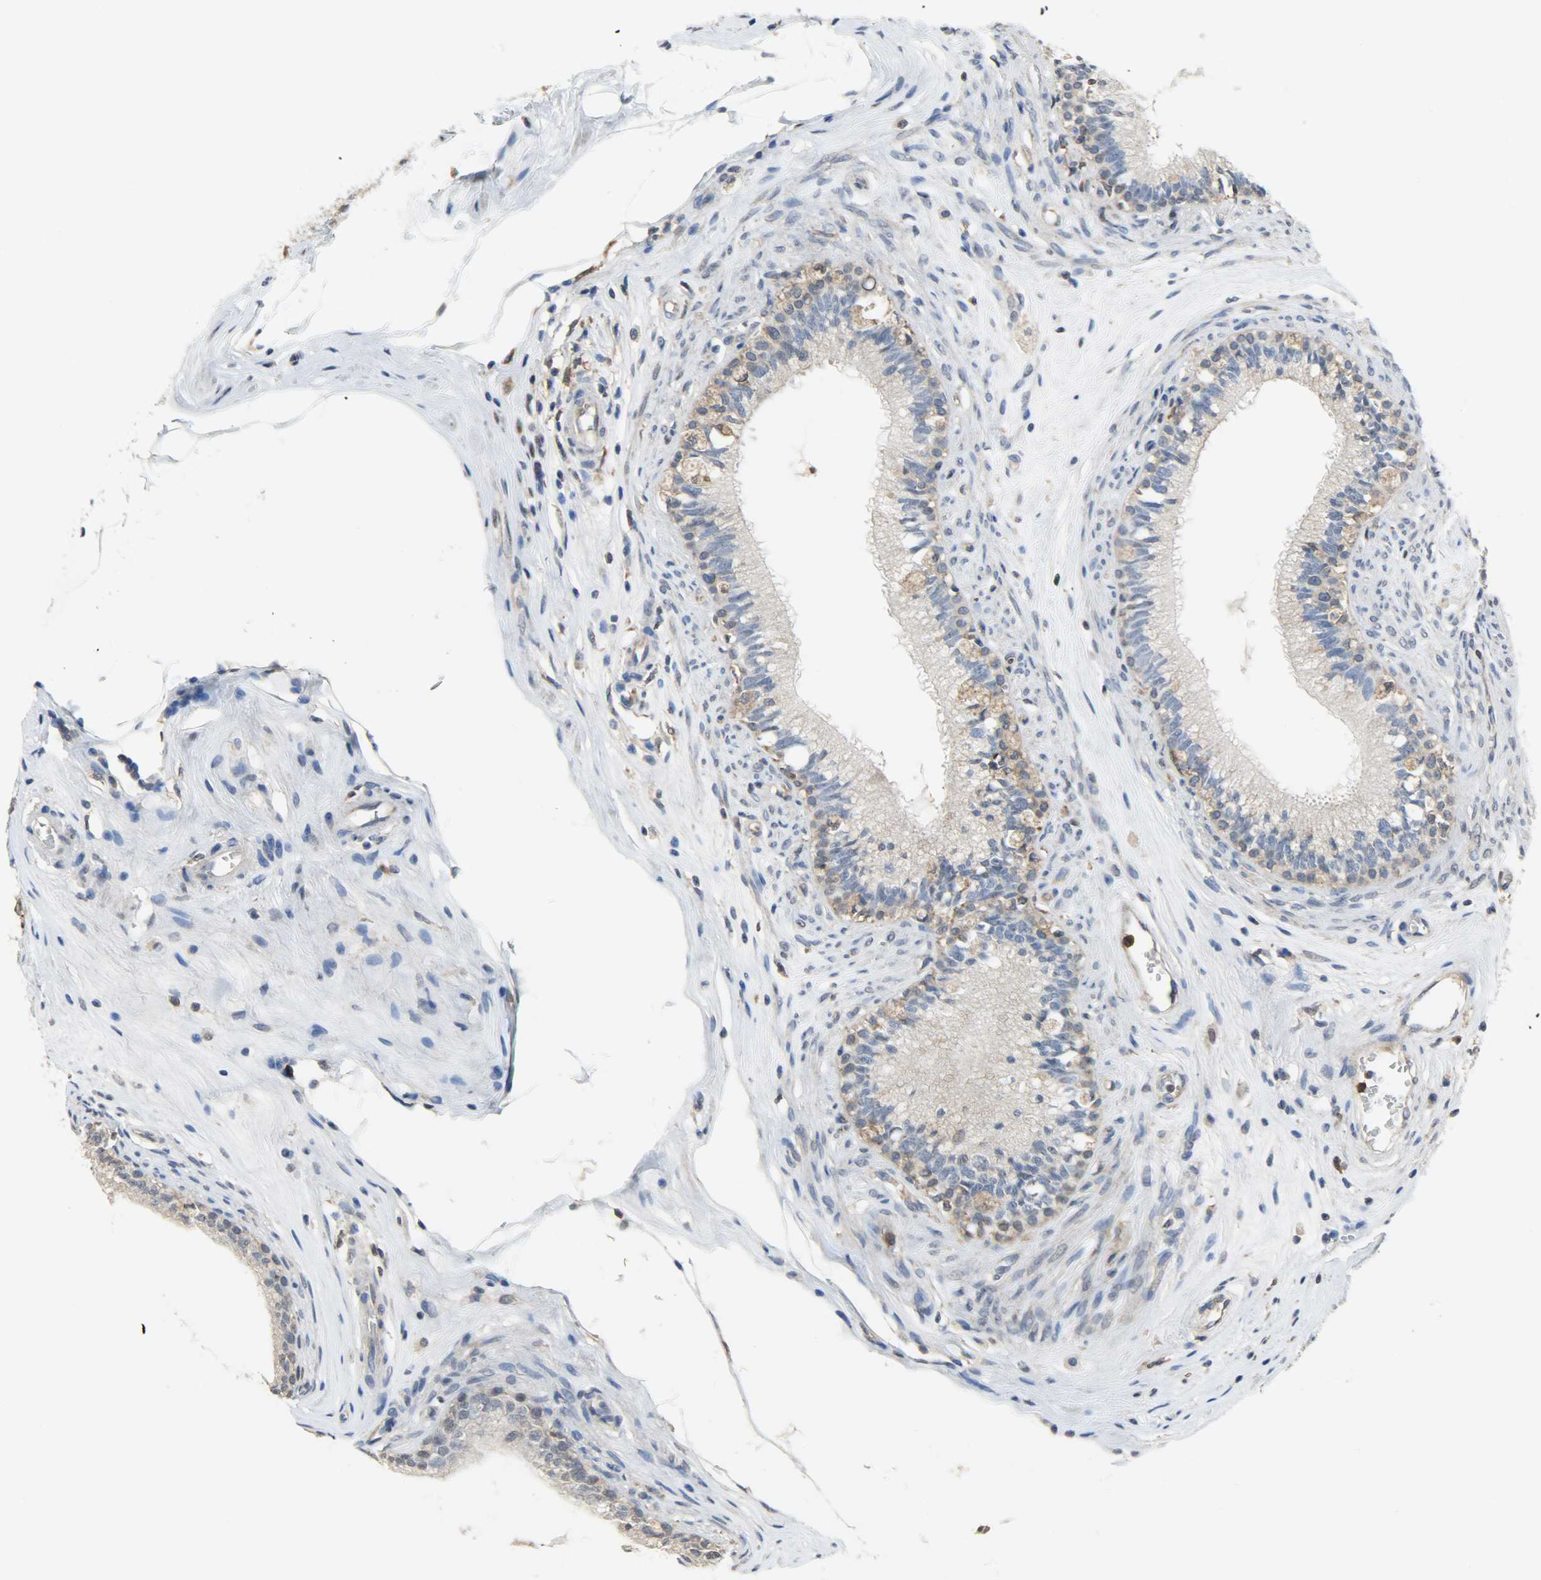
{"staining": {"intensity": "weak", "quantity": "25%-75%", "location": "cytoplasmic/membranous"}, "tissue": "epididymis", "cell_type": "Glandular cells", "image_type": "normal", "snomed": [{"axis": "morphology", "description": "Normal tissue, NOS"}, {"axis": "morphology", "description": "Inflammation, NOS"}, {"axis": "topography", "description": "Epididymis"}], "caption": "A photomicrograph showing weak cytoplasmic/membranous expression in about 25%-75% of glandular cells in benign epididymis, as visualized by brown immunohistochemical staining.", "gene": "TRIM21", "patient": {"sex": "male", "age": 84}}